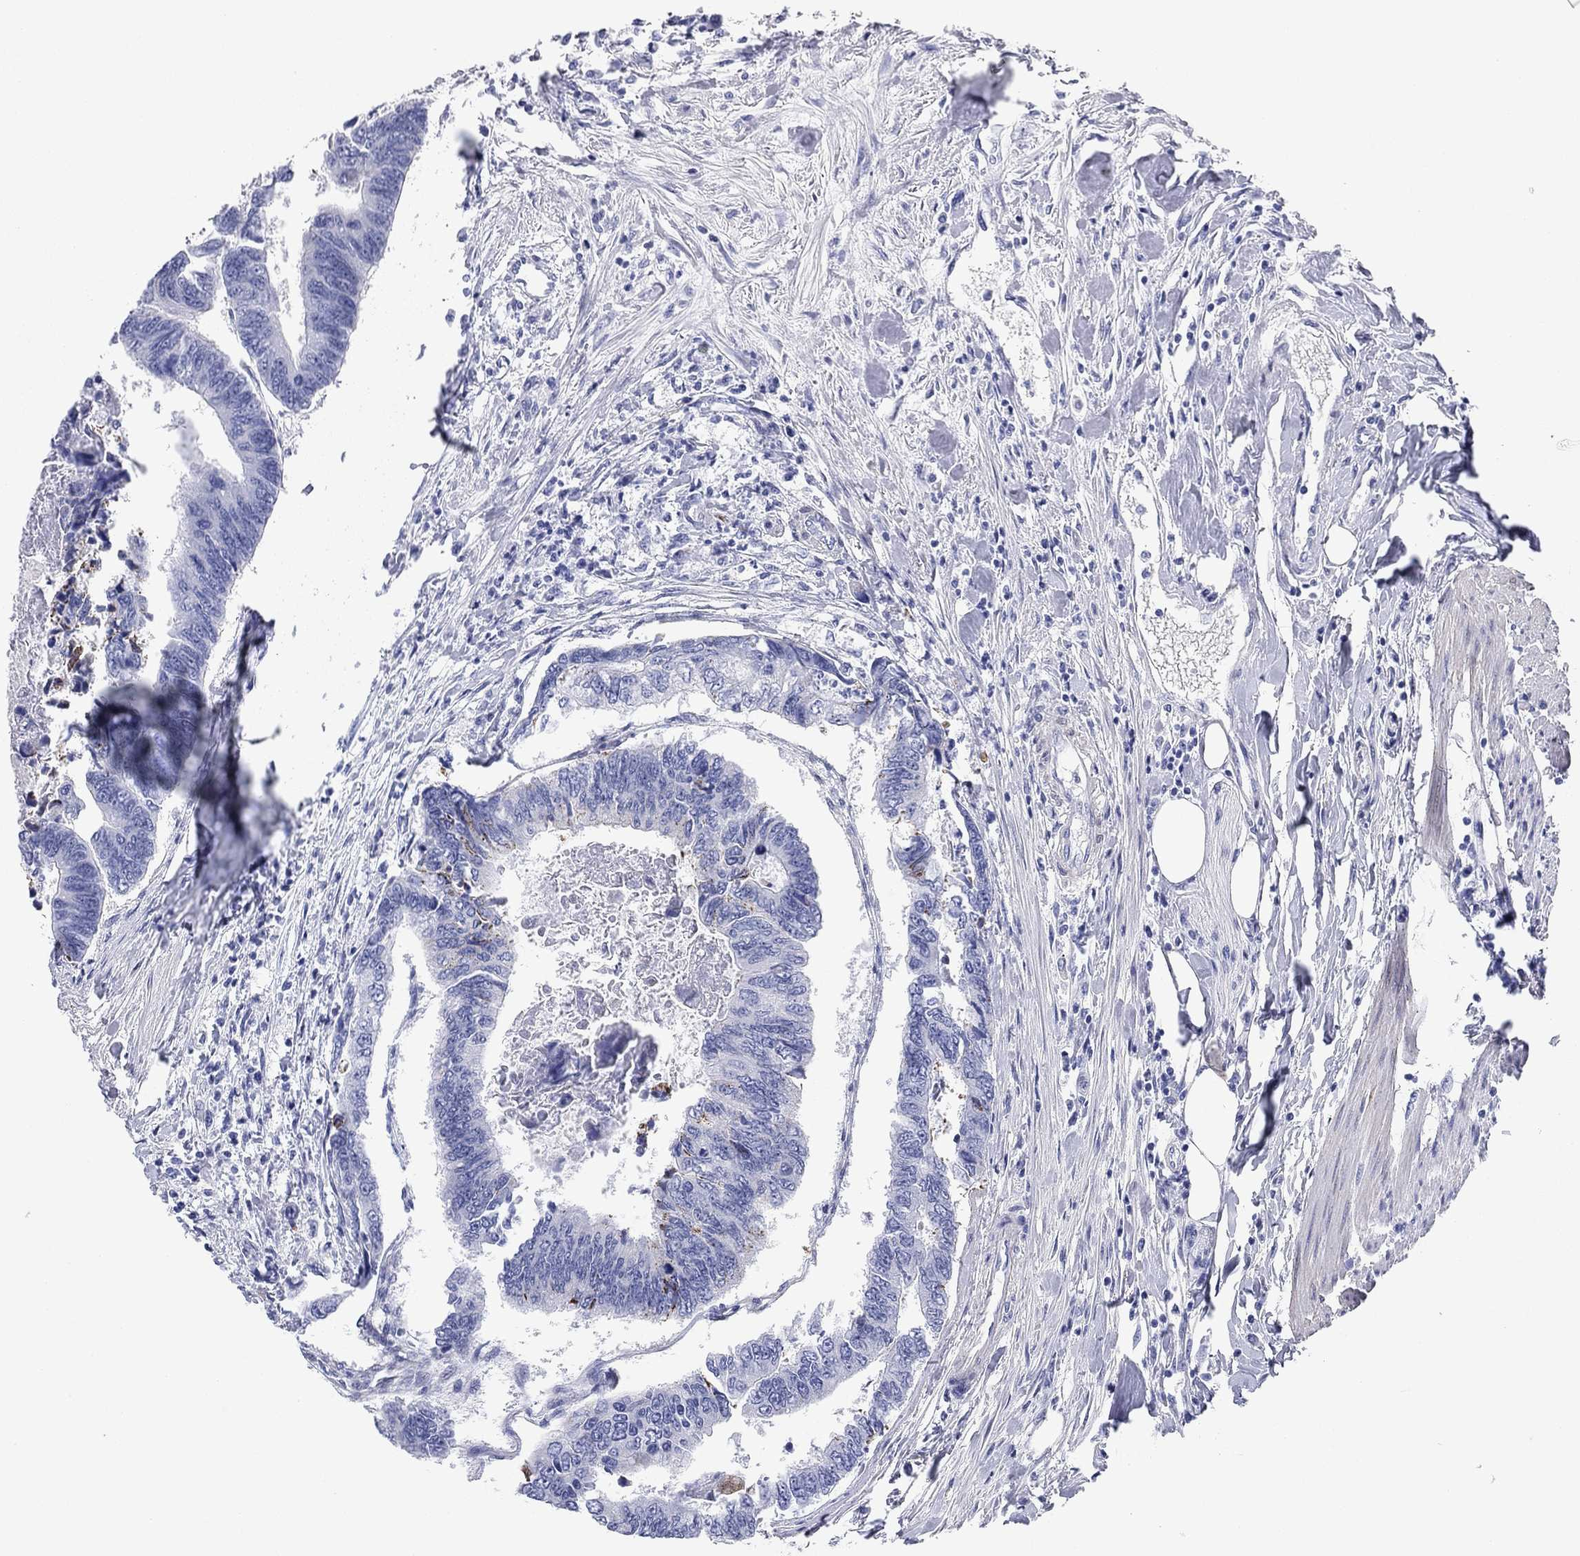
{"staining": {"intensity": "negative", "quantity": "none", "location": "none"}, "tissue": "colorectal cancer", "cell_type": "Tumor cells", "image_type": "cancer", "snomed": [{"axis": "morphology", "description": "Adenocarcinoma, NOS"}, {"axis": "topography", "description": "Colon"}], "caption": "A micrograph of colorectal cancer (adenocarcinoma) stained for a protein displays no brown staining in tumor cells. (Immunohistochemistry (ihc), brightfield microscopy, high magnification).", "gene": "CHI3L2", "patient": {"sex": "female", "age": 65}}